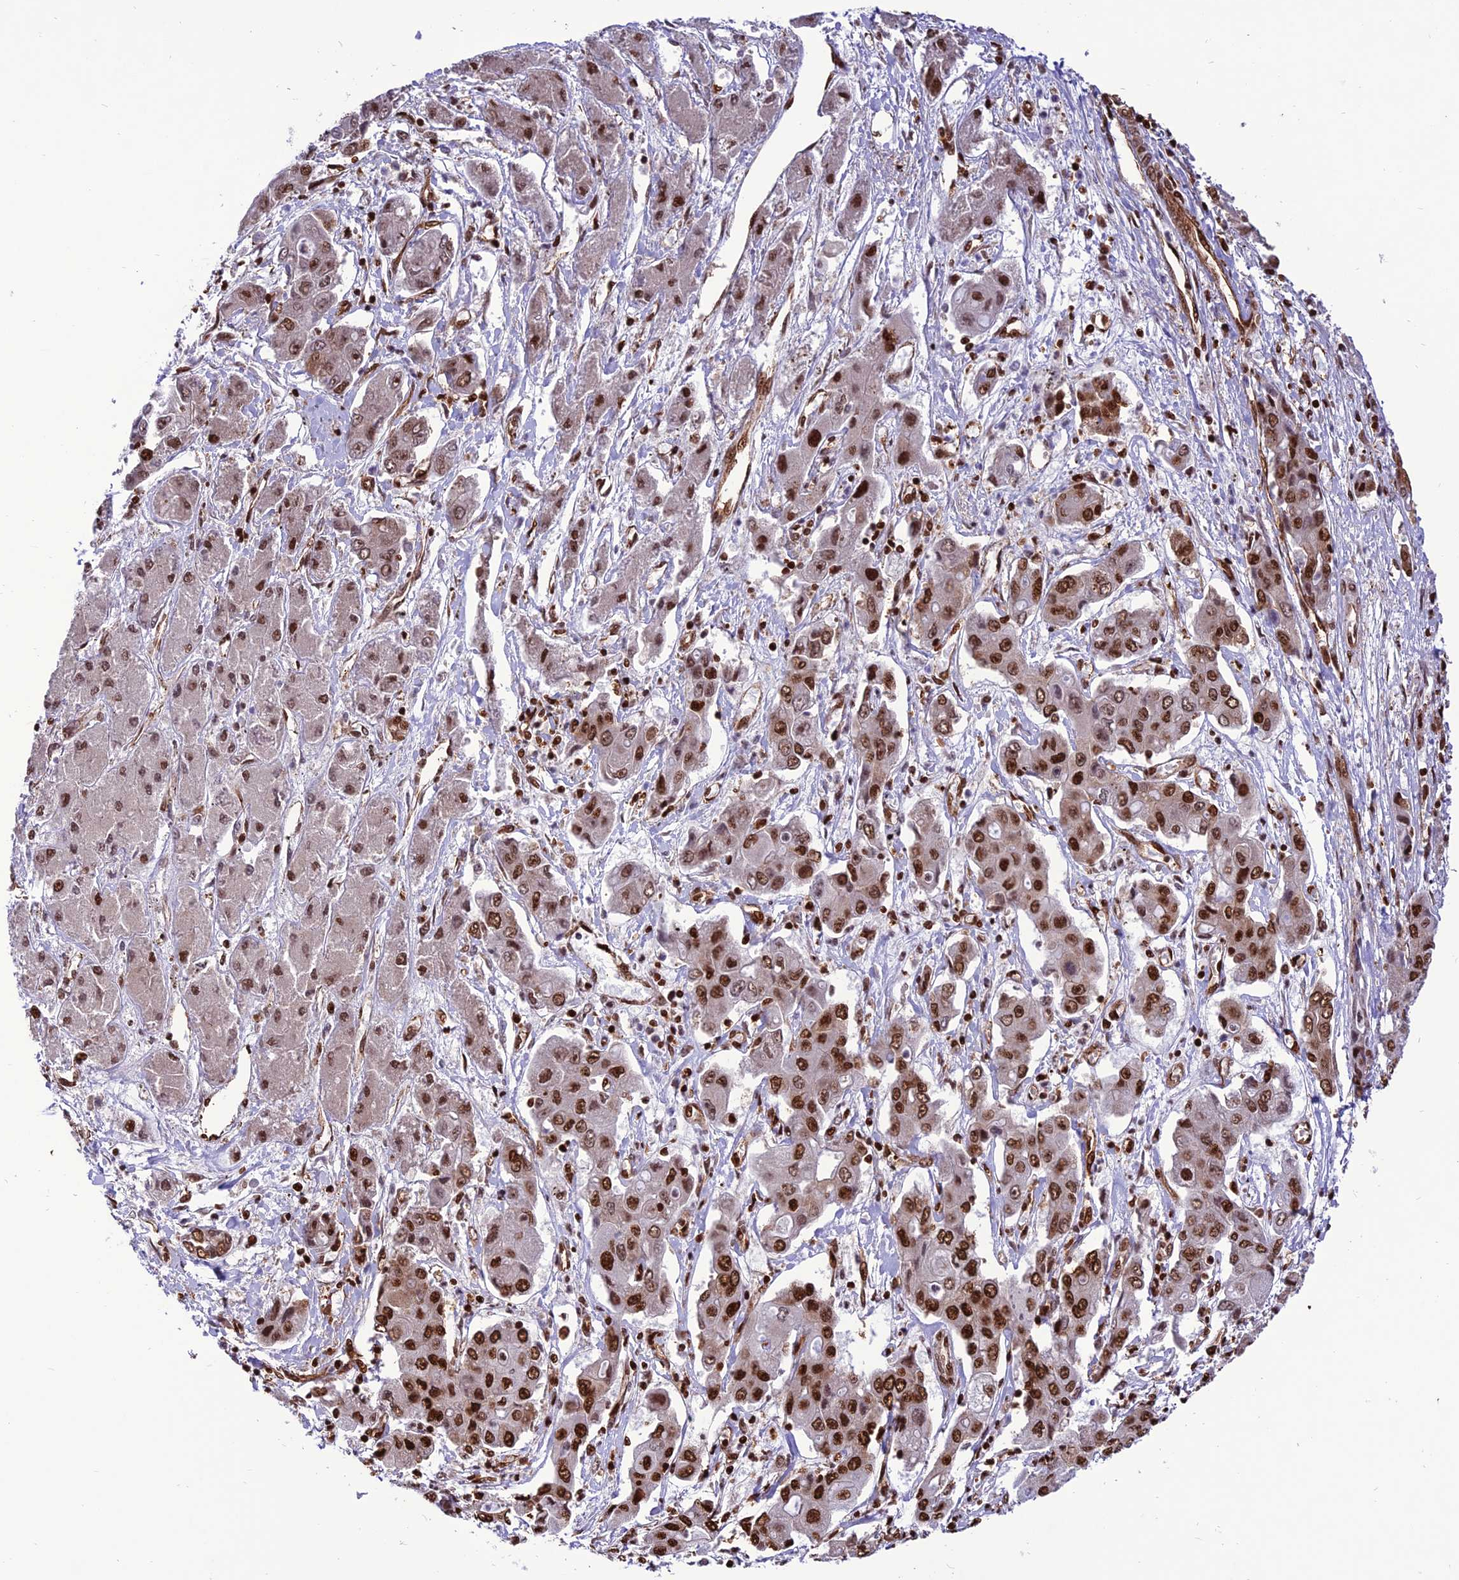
{"staining": {"intensity": "strong", "quantity": ">75%", "location": "nuclear"}, "tissue": "liver cancer", "cell_type": "Tumor cells", "image_type": "cancer", "snomed": [{"axis": "morphology", "description": "Cholangiocarcinoma"}, {"axis": "topography", "description": "Liver"}], "caption": "An immunohistochemistry (IHC) photomicrograph of neoplastic tissue is shown. Protein staining in brown labels strong nuclear positivity in liver cancer within tumor cells.", "gene": "INO80E", "patient": {"sex": "male", "age": 67}}